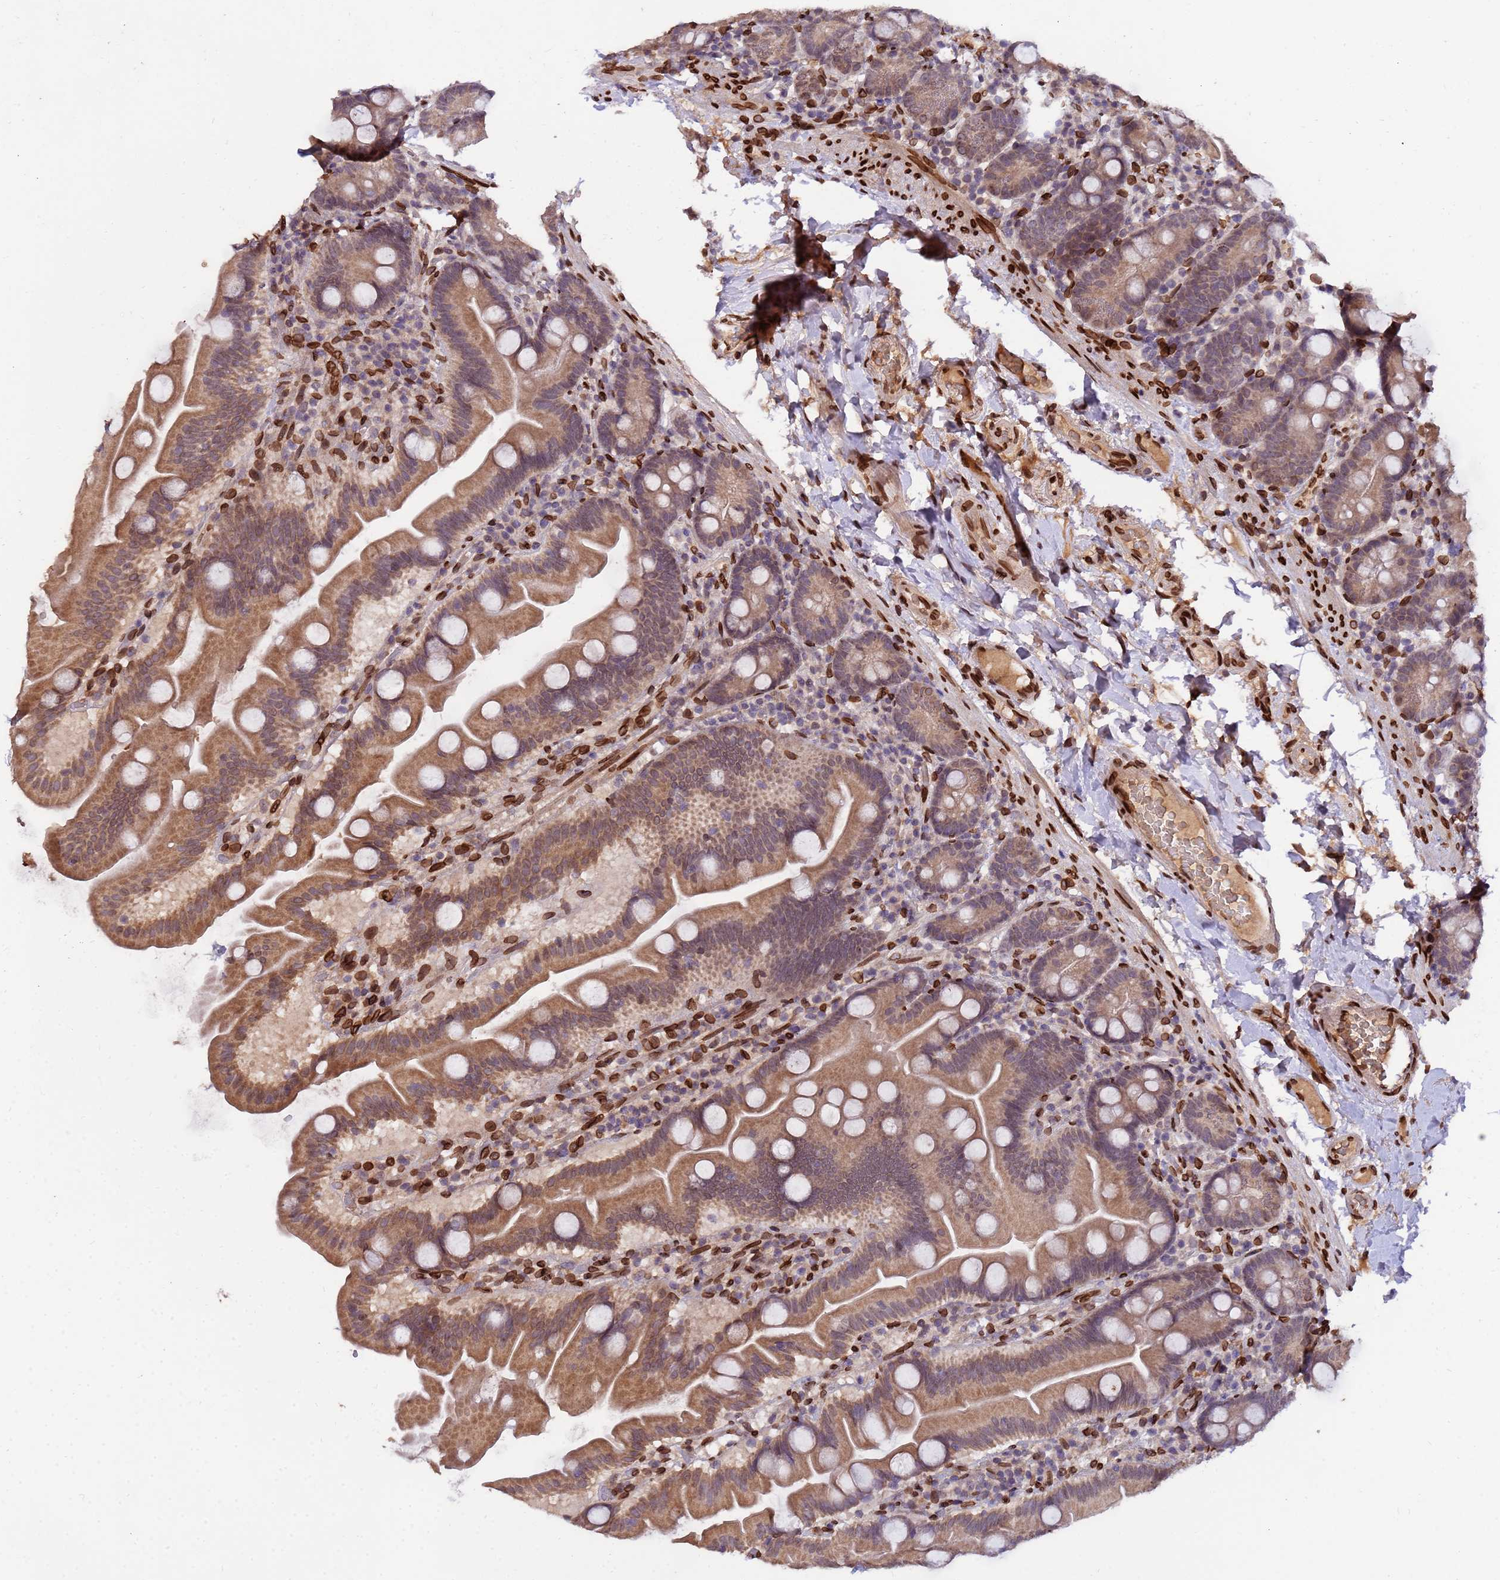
{"staining": {"intensity": "moderate", "quantity": ">75%", "location": "cytoplasmic/membranous,nuclear"}, "tissue": "small intestine", "cell_type": "Glandular cells", "image_type": "normal", "snomed": [{"axis": "morphology", "description": "Normal tissue, NOS"}, {"axis": "topography", "description": "Small intestine"}], "caption": "This micrograph exhibits normal small intestine stained with immunohistochemistry (IHC) to label a protein in brown. The cytoplasmic/membranous,nuclear of glandular cells show moderate positivity for the protein. Nuclei are counter-stained blue.", "gene": "GPR135", "patient": {"sex": "female", "age": 68}}